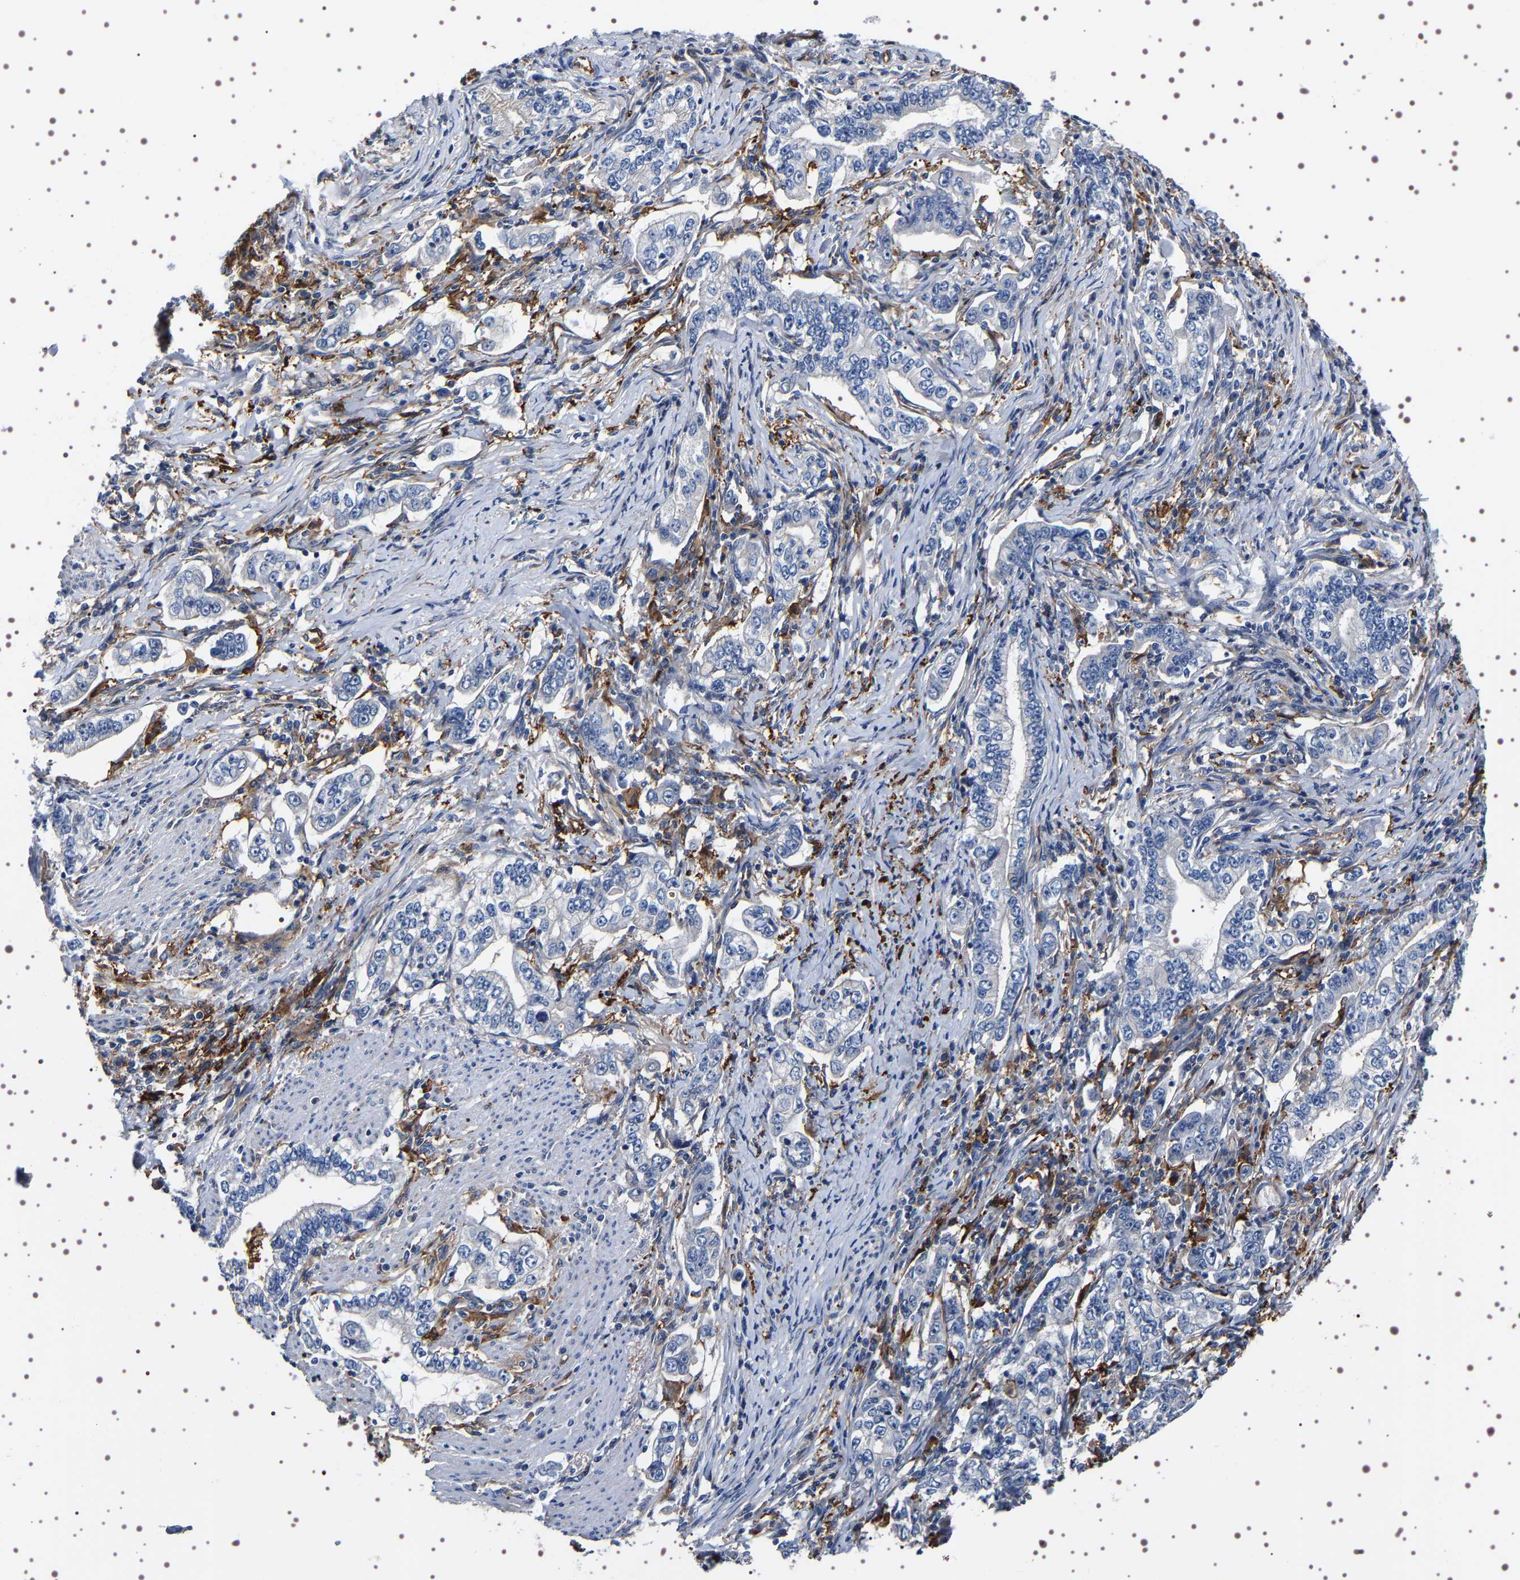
{"staining": {"intensity": "negative", "quantity": "none", "location": "none"}, "tissue": "stomach cancer", "cell_type": "Tumor cells", "image_type": "cancer", "snomed": [{"axis": "morphology", "description": "Adenocarcinoma, NOS"}, {"axis": "topography", "description": "Stomach, lower"}], "caption": "Photomicrograph shows no significant protein positivity in tumor cells of stomach cancer (adenocarcinoma).", "gene": "ALPL", "patient": {"sex": "female", "age": 72}}